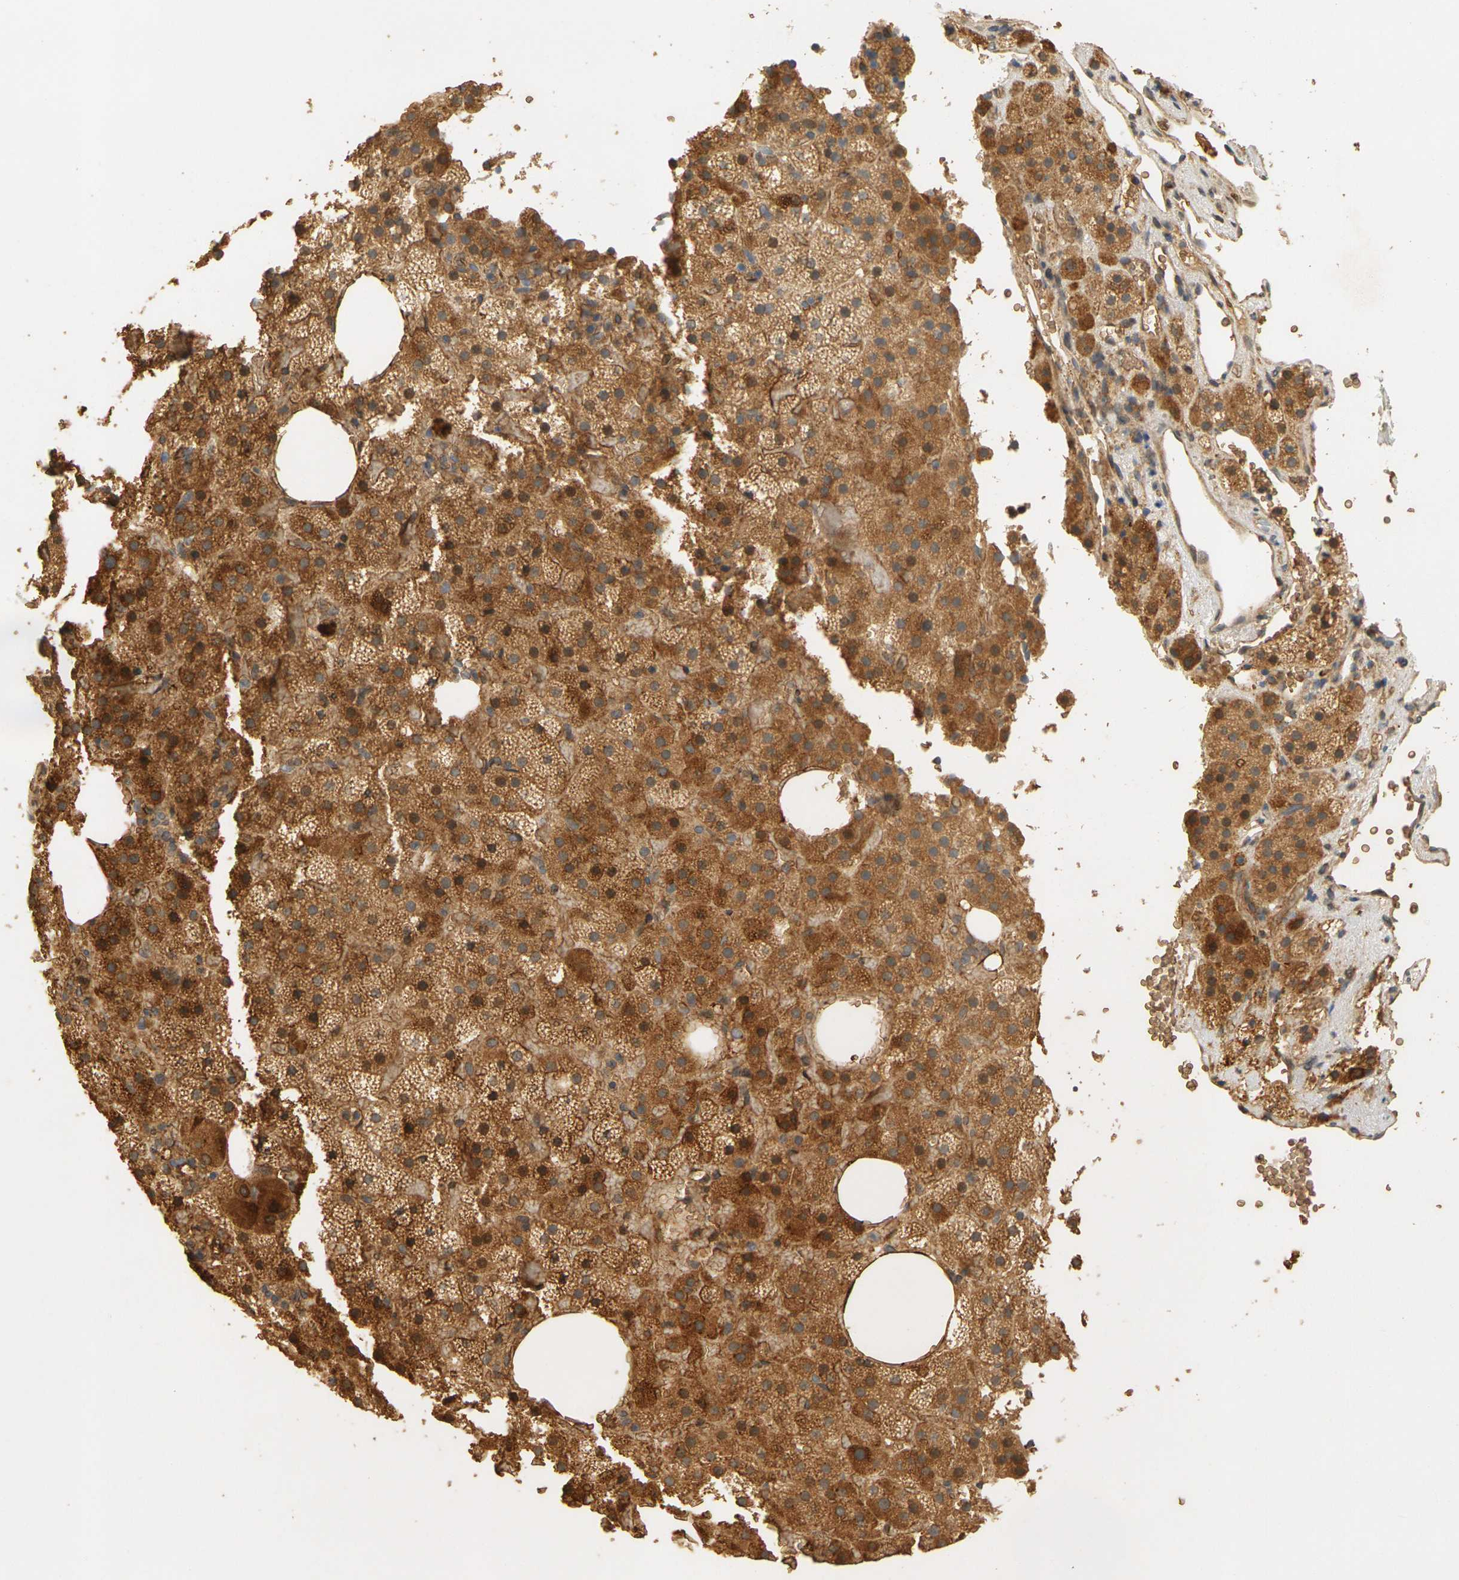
{"staining": {"intensity": "moderate", "quantity": ">75%", "location": "cytoplasmic/membranous"}, "tissue": "adrenal gland", "cell_type": "Glandular cells", "image_type": "normal", "snomed": [{"axis": "morphology", "description": "Normal tissue, NOS"}, {"axis": "topography", "description": "Adrenal gland"}], "caption": "The photomicrograph demonstrates a brown stain indicating the presence of a protein in the cytoplasmic/membranous of glandular cells in adrenal gland. (DAB IHC with brightfield microscopy, high magnification).", "gene": "MEGF9", "patient": {"sex": "female", "age": 59}}